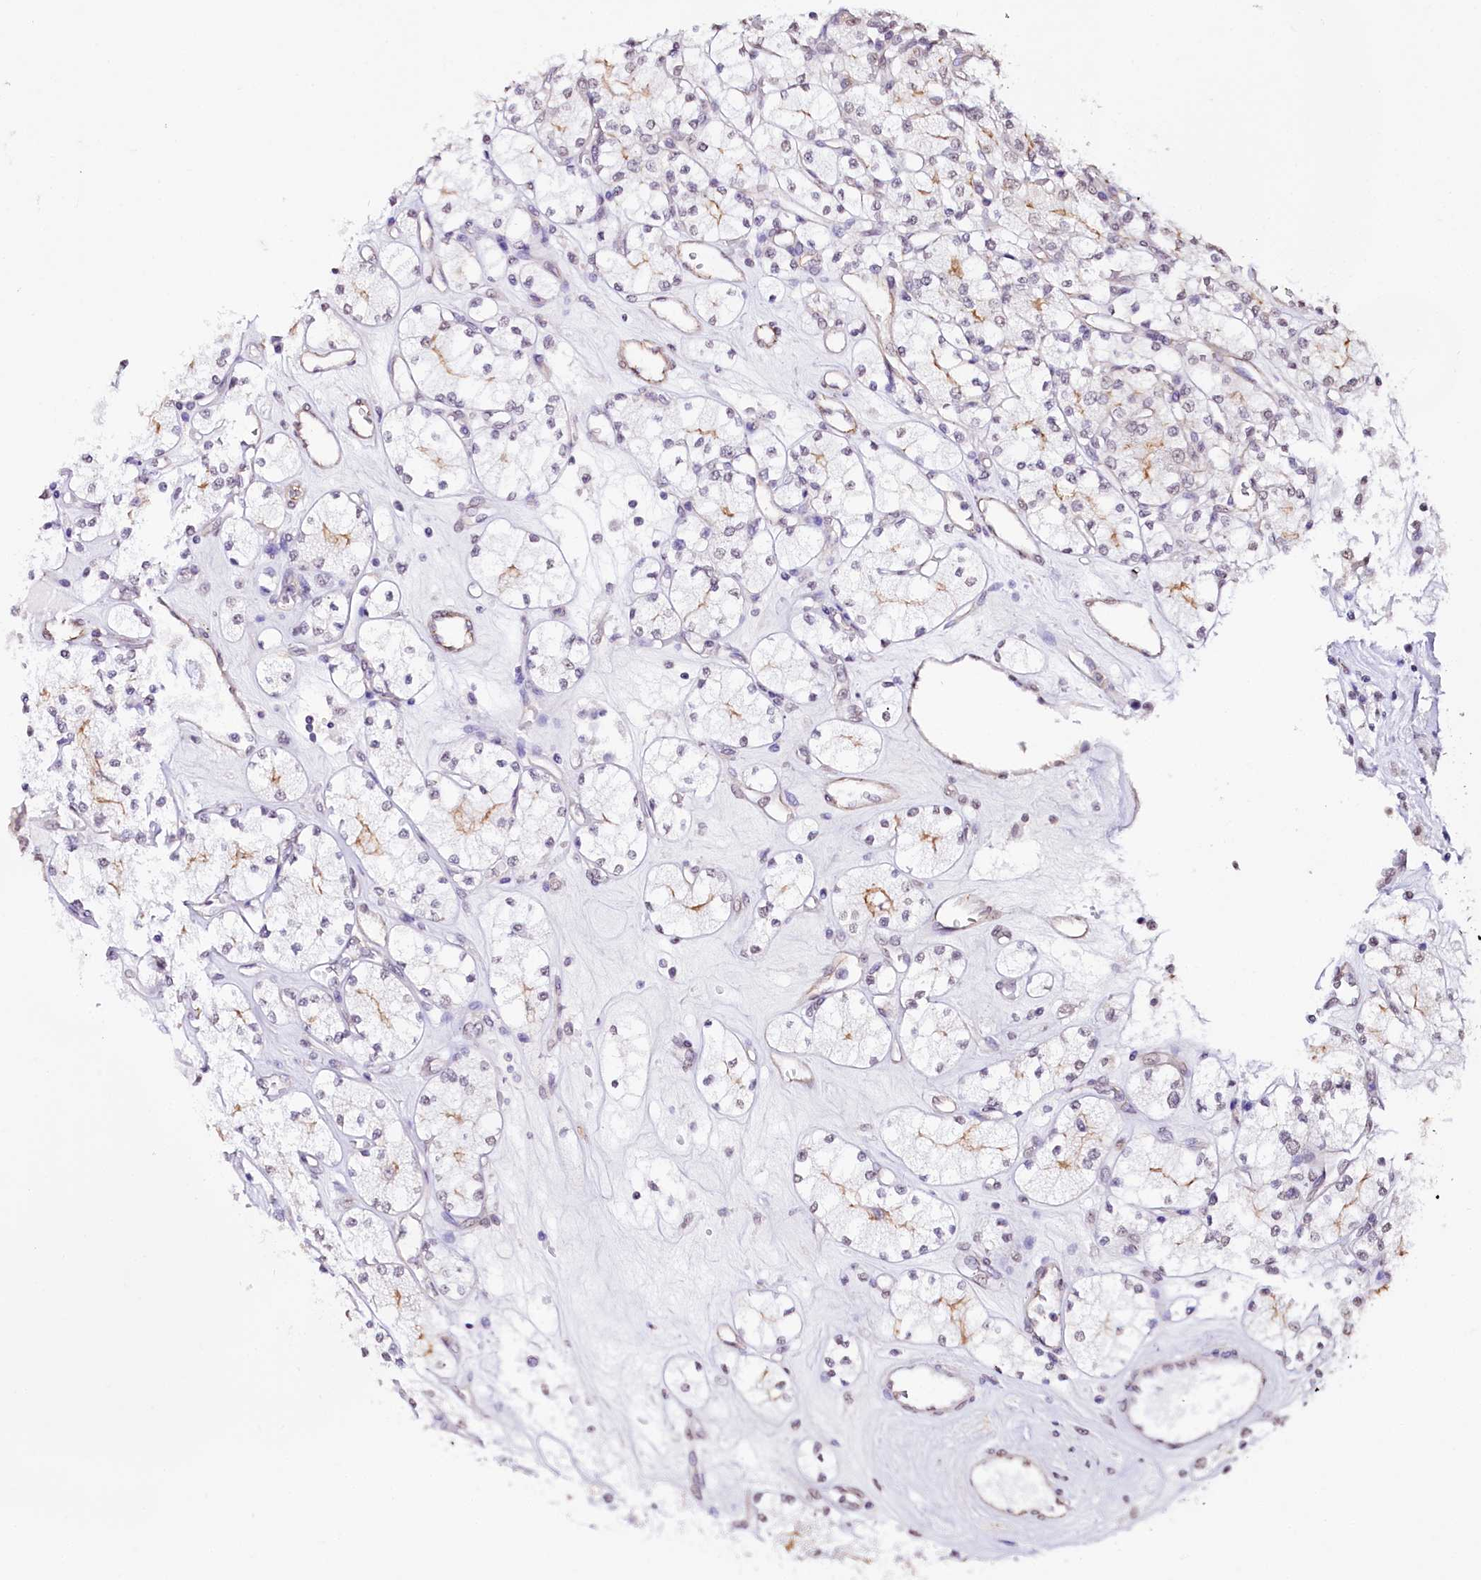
{"staining": {"intensity": "weak", "quantity": "<25%", "location": "cytoplasmic/membranous"}, "tissue": "renal cancer", "cell_type": "Tumor cells", "image_type": "cancer", "snomed": [{"axis": "morphology", "description": "Adenocarcinoma, NOS"}, {"axis": "topography", "description": "Kidney"}], "caption": "Immunohistochemistry (IHC) of adenocarcinoma (renal) reveals no expression in tumor cells.", "gene": "ST7", "patient": {"sex": "male", "age": 77}}